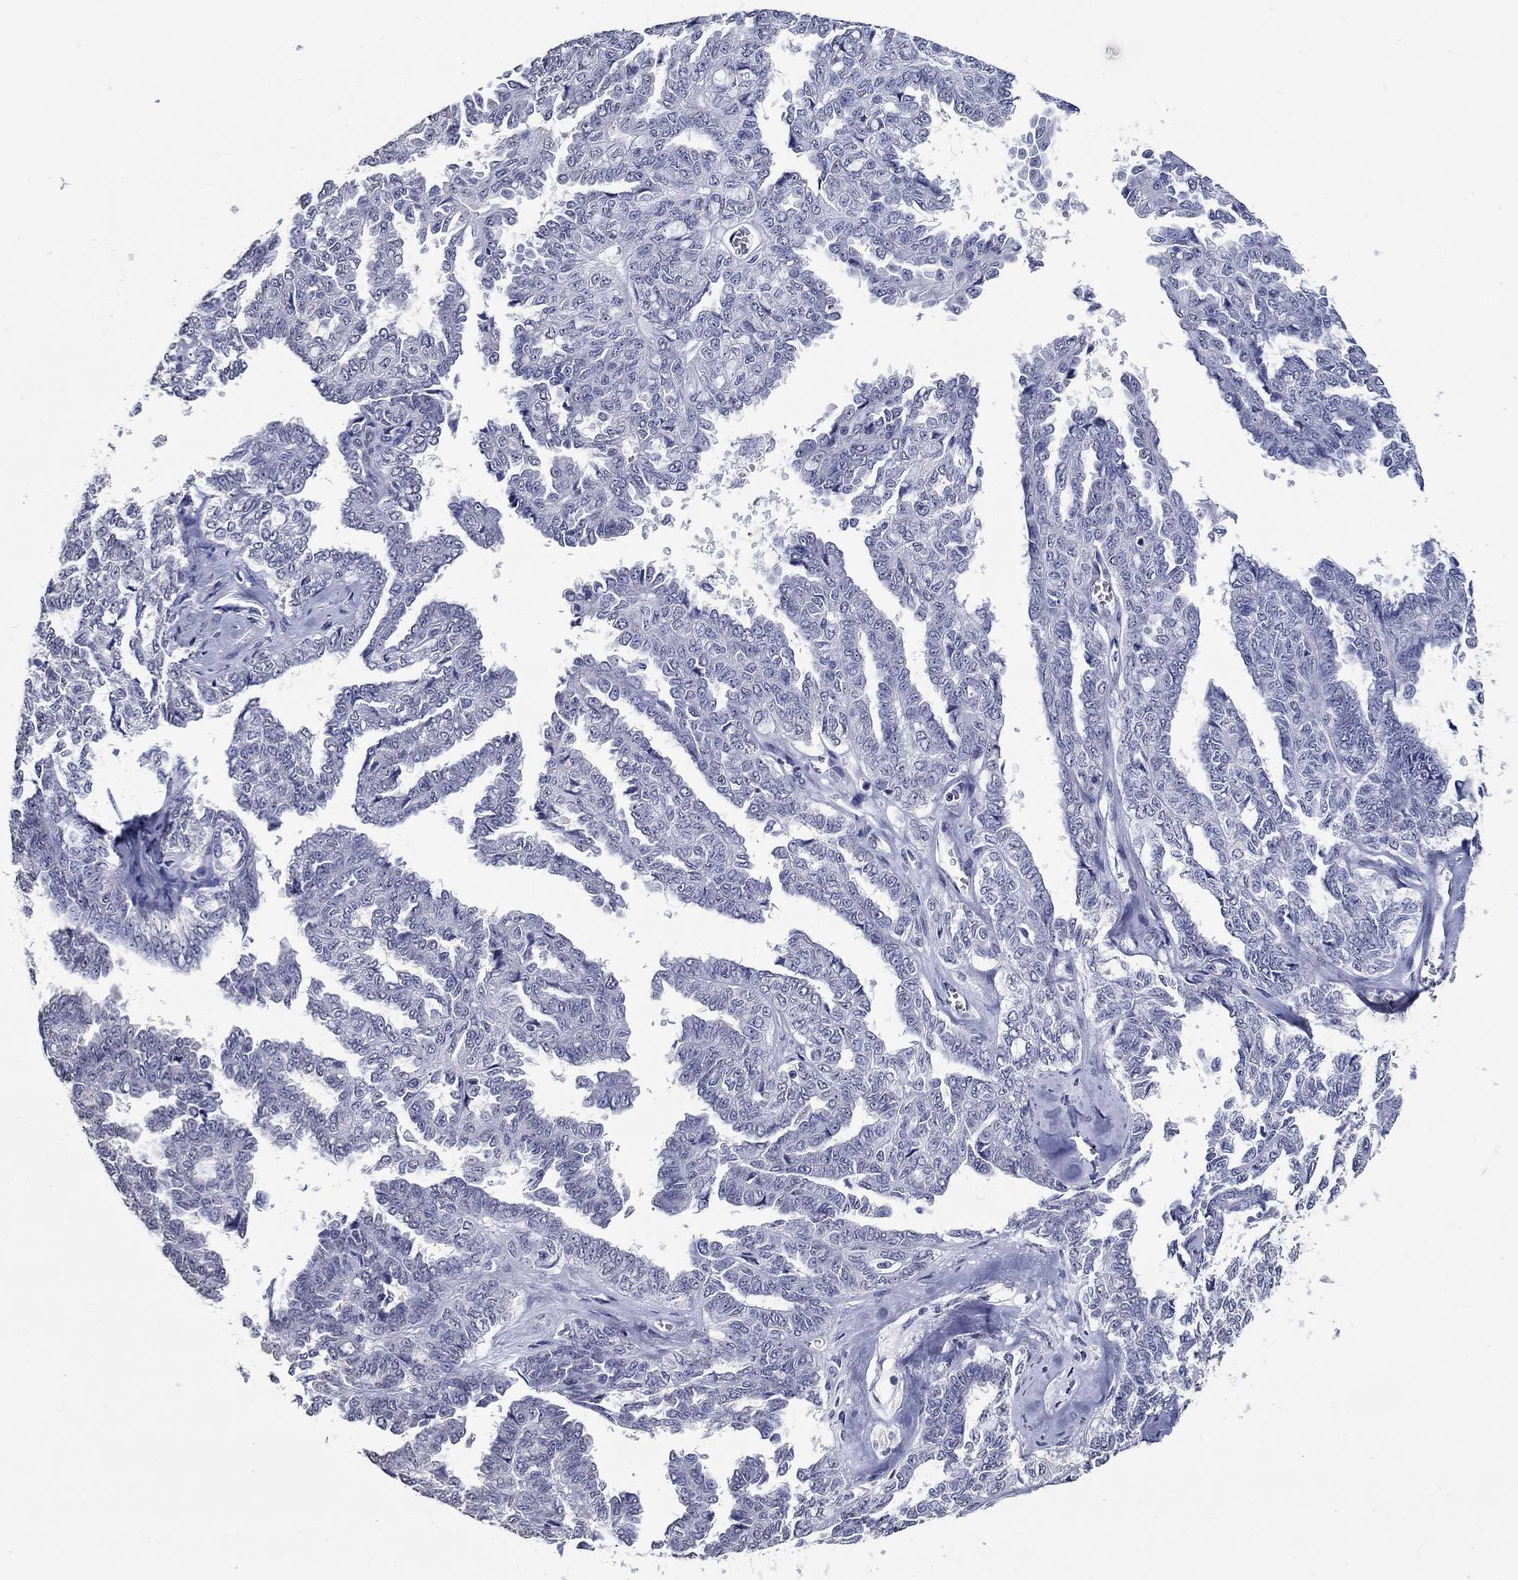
{"staining": {"intensity": "negative", "quantity": "none", "location": "none"}, "tissue": "ovarian cancer", "cell_type": "Tumor cells", "image_type": "cancer", "snomed": [{"axis": "morphology", "description": "Cystadenocarcinoma, serous, NOS"}, {"axis": "topography", "description": "Ovary"}], "caption": "Protein analysis of ovarian cancer shows no significant staining in tumor cells. The staining is performed using DAB brown chromogen with nuclei counter-stained in using hematoxylin.", "gene": "PDE1B", "patient": {"sex": "female", "age": 71}}